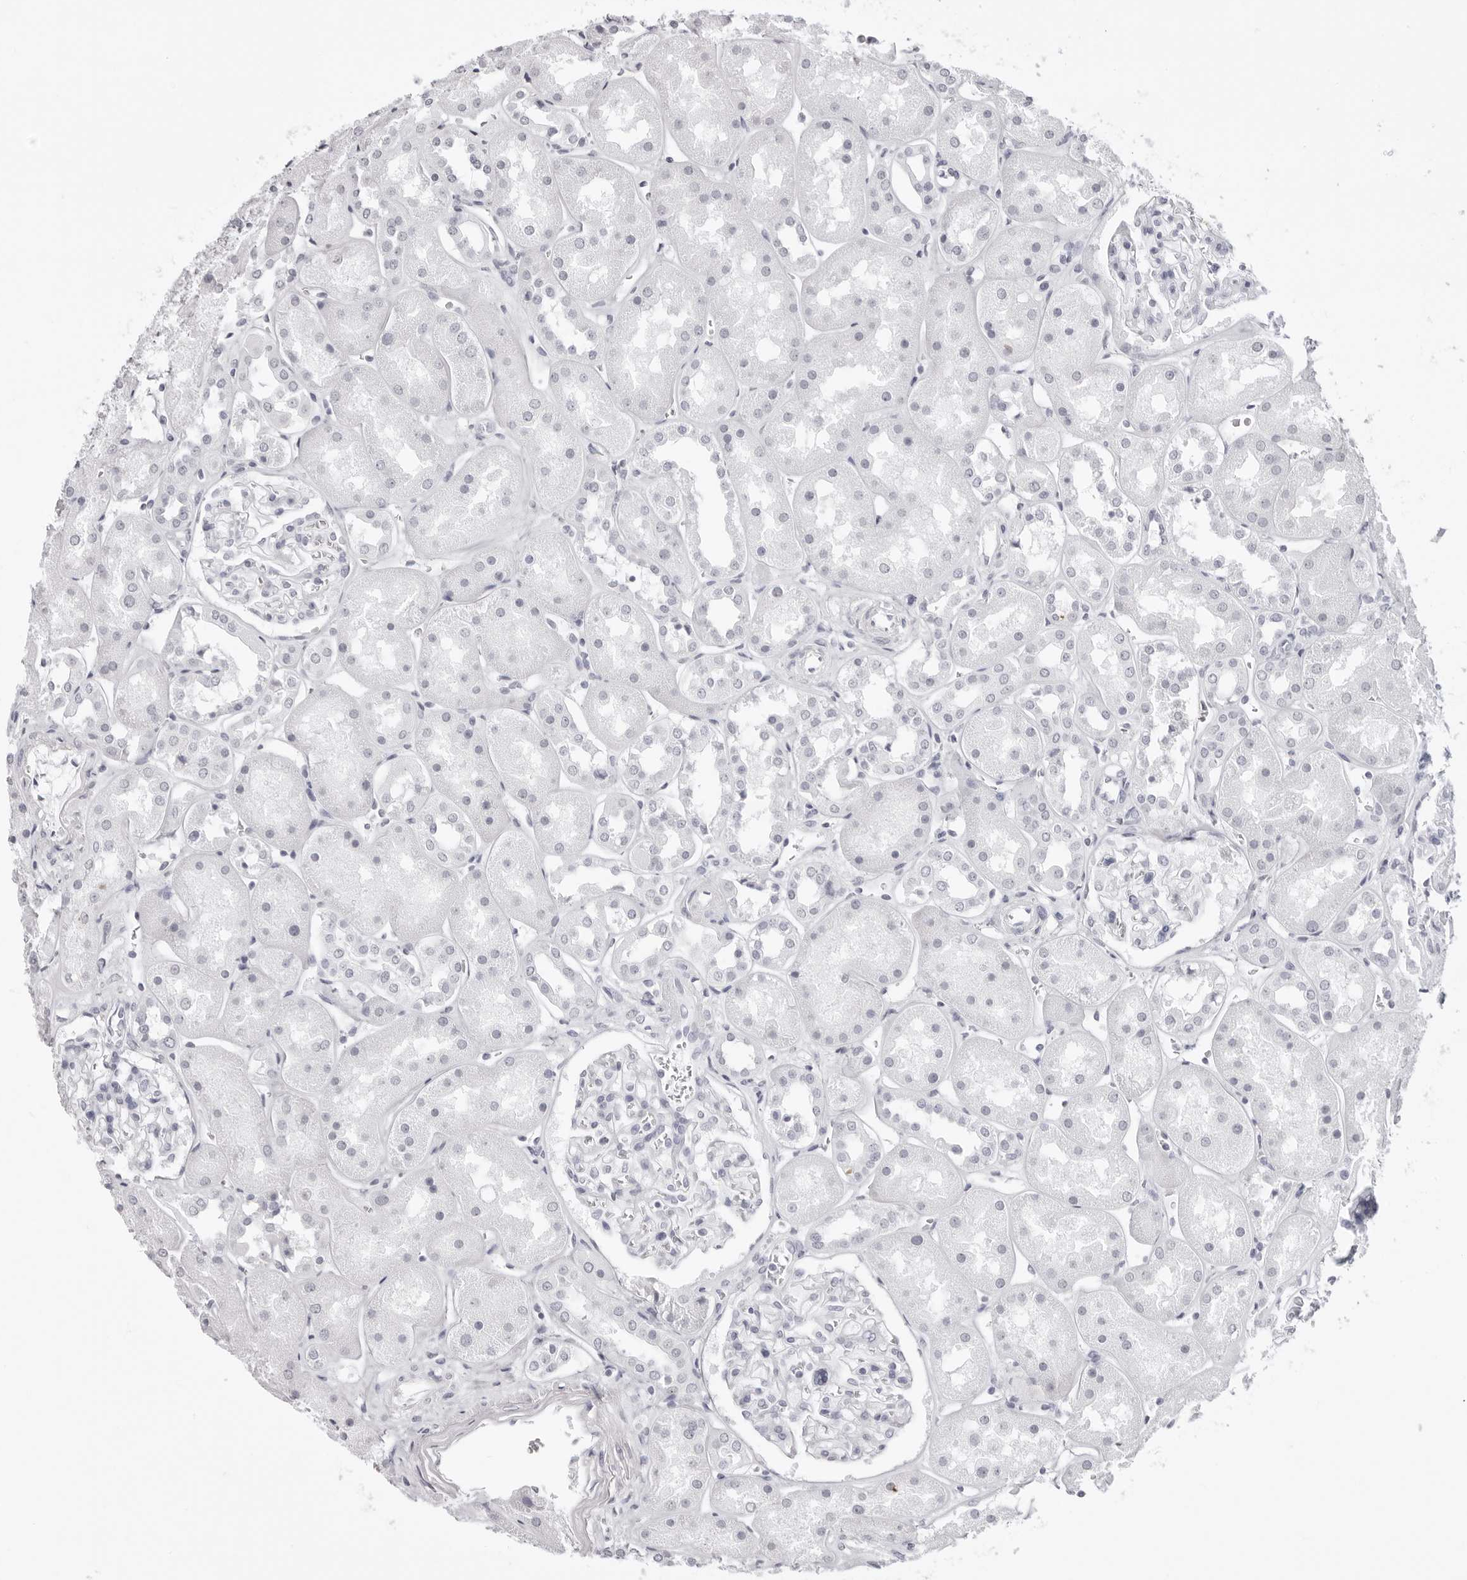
{"staining": {"intensity": "negative", "quantity": "none", "location": "none"}, "tissue": "kidney", "cell_type": "Cells in glomeruli", "image_type": "normal", "snomed": [{"axis": "morphology", "description": "Normal tissue, NOS"}, {"axis": "topography", "description": "Kidney"}], "caption": "The histopathology image shows no significant staining in cells in glomeruli of kidney. (Immunohistochemistry (ihc), brightfield microscopy, high magnification).", "gene": "CST5", "patient": {"sex": "male", "age": 70}}